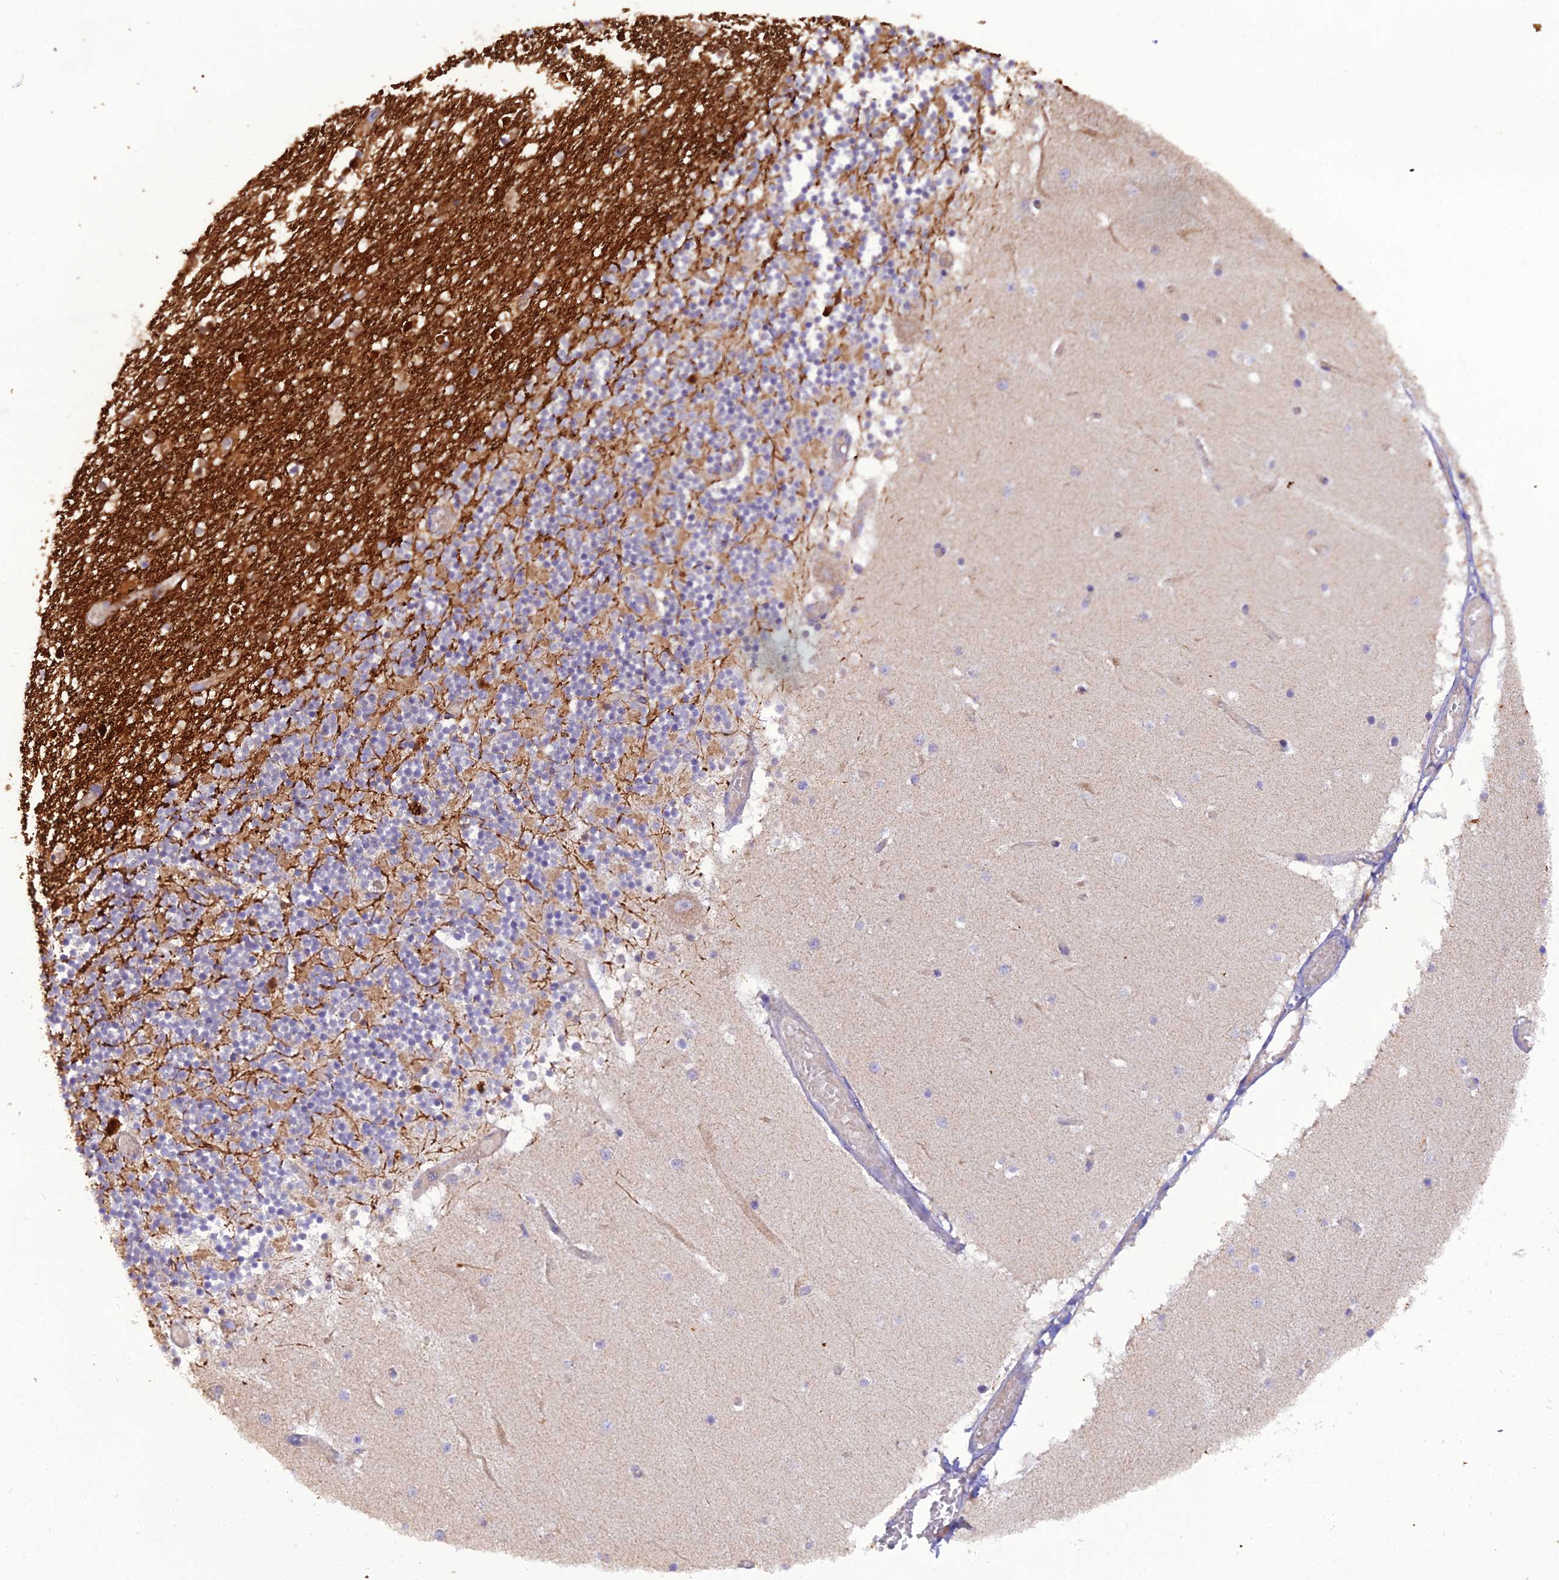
{"staining": {"intensity": "moderate", "quantity": "<25%", "location": "cytoplasmic/membranous"}, "tissue": "cerebellum", "cell_type": "Cells in granular layer", "image_type": "normal", "snomed": [{"axis": "morphology", "description": "Normal tissue, NOS"}, {"axis": "topography", "description": "Cerebellum"}], "caption": "The immunohistochemical stain shows moderate cytoplasmic/membranous staining in cells in granular layer of benign cerebellum. The staining was performed using DAB, with brown indicating positive protein expression. Nuclei are stained blue with hematoxylin.", "gene": "GPD1", "patient": {"sex": "female", "age": 28}}